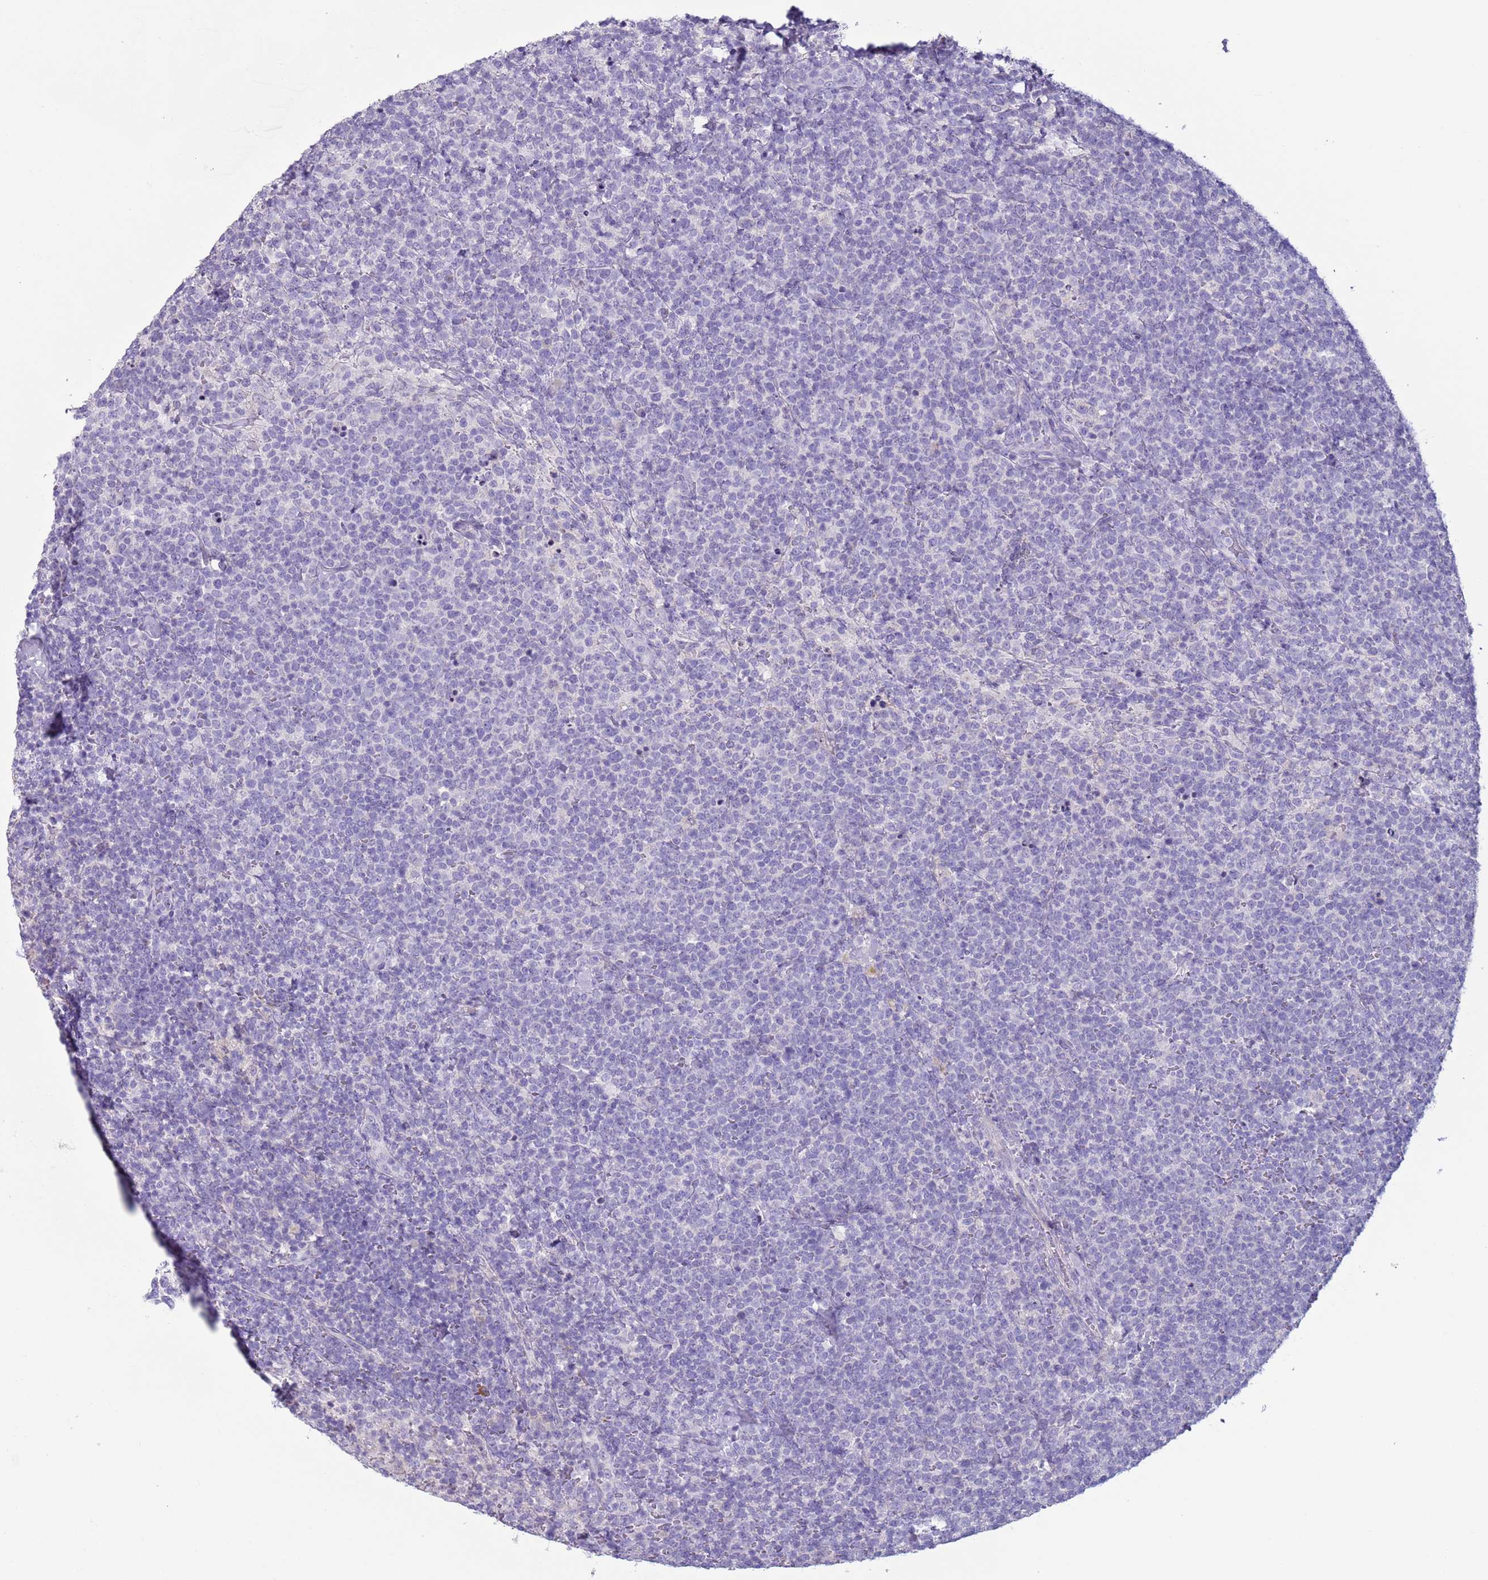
{"staining": {"intensity": "negative", "quantity": "none", "location": "none"}, "tissue": "lymphoma", "cell_type": "Tumor cells", "image_type": "cancer", "snomed": [{"axis": "morphology", "description": "Malignant lymphoma, non-Hodgkin's type, High grade"}, {"axis": "topography", "description": "Lymph node"}], "caption": "High magnification brightfield microscopy of high-grade malignant lymphoma, non-Hodgkin's type stained with DAB (3,3'-diaminobenzidine) (brown) and counterstained with hematoxylin (blue): tumor cells show no significant staining. (DAB immunohistochemistry (IHC) visualized using brightfield microscopy, high magnification).", "gene": "NPAP1", "patient": {"sex": "male", "age": 61}}